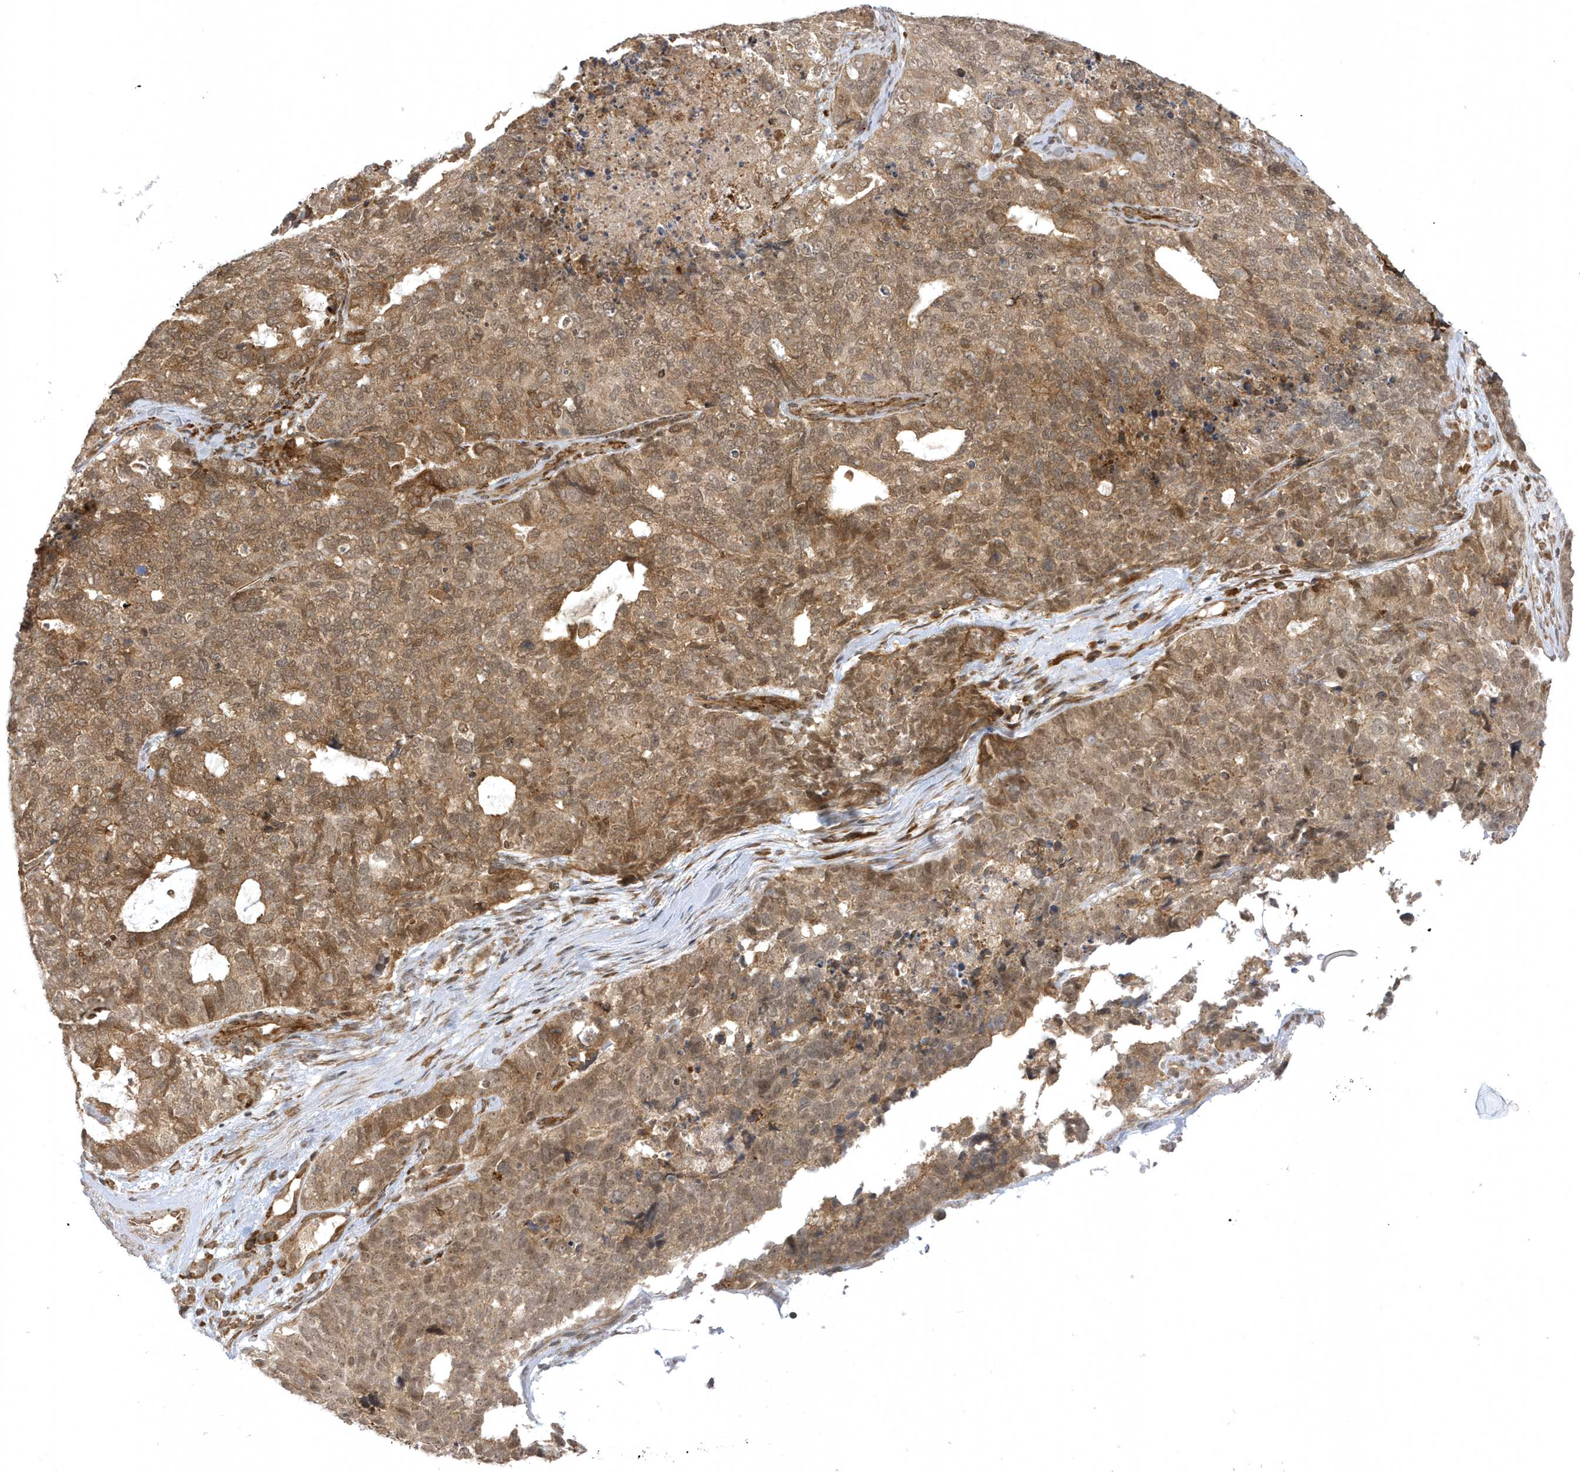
{"staining": {"intensity": "moderate", "quantity": ">75%", "location": "cytoplasmic/membranous,nuclear"}, "tissue": "cervical cancer", "cell_type": "Tumor cells", "image_type": "cancer", "snomed": [{"axis": "morphology", "description": "Squamous cell carcinoma, NOS"}, {"axis": "topography", "description": "Cervix"}], "caption": "This photomicrograph reveals immunohistochemistry (IHC) staining of human cervical cancer, with medium moderate cytoplasmic/membranous and nuclear expression in approximately >75% of tumor cells.", "gene": "METTL21A", "patient": {"sex": "female", "age": 63}}